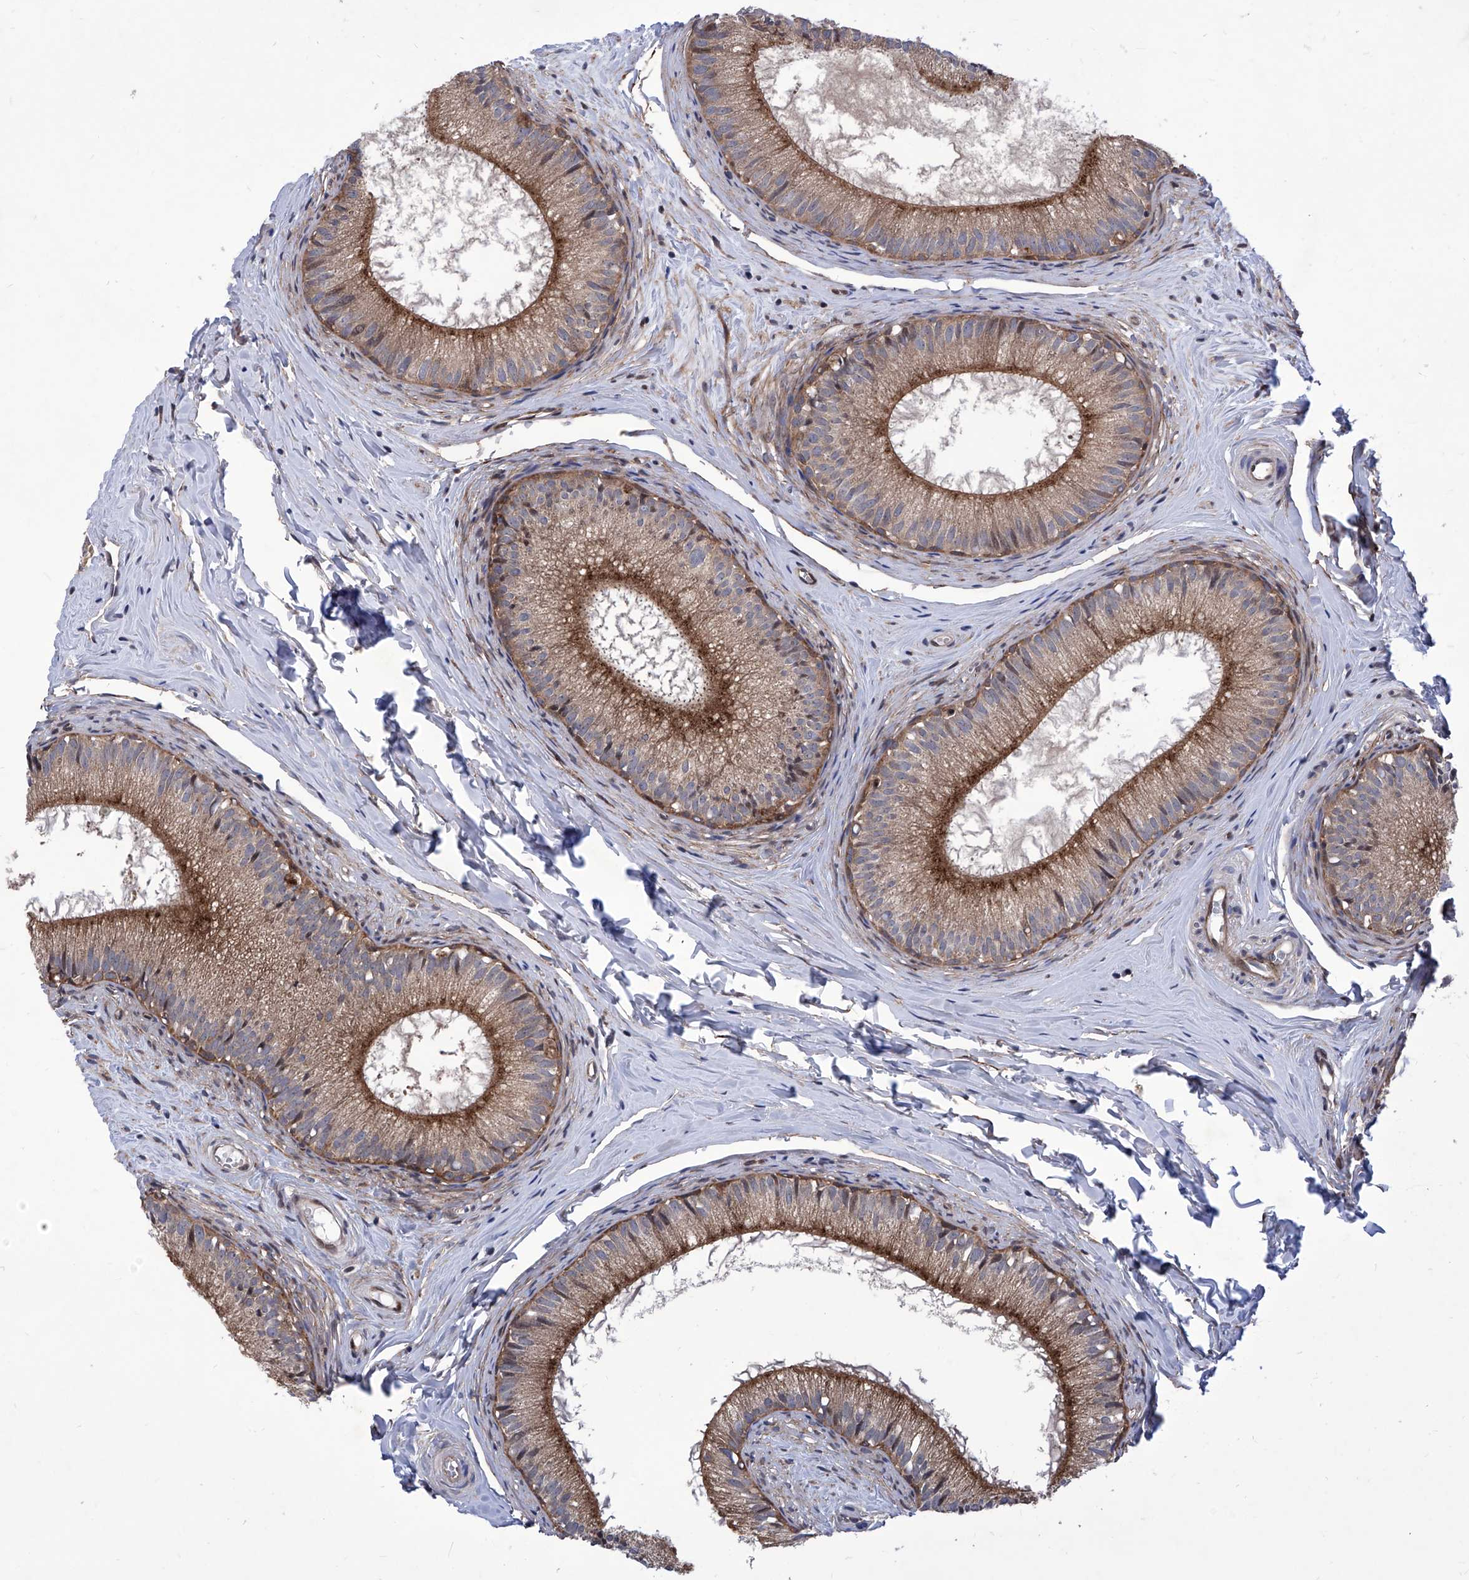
{"staining": {"intensity": "moderate", "quantity": ">75%", "location": "cytoplasmic/membranous"}, "tissue": "epididymis", "cell_type": "Glandular cells", "image_type": "normal", "snomed": [{"axis": "morphology", "description": "Normal tissue, NOS"}, {"axis": "topography", "description": "Epididymis"}], "caption": "Unremarkable epididymis exhibits moderate cytoplasmic/membranous positivity in about >75% of glandular cells The protein of interest is shown in brown color, while the nuclei are stained blue..", "gene": "KTI12", "patient": {"sex": "male", "age": 34}}